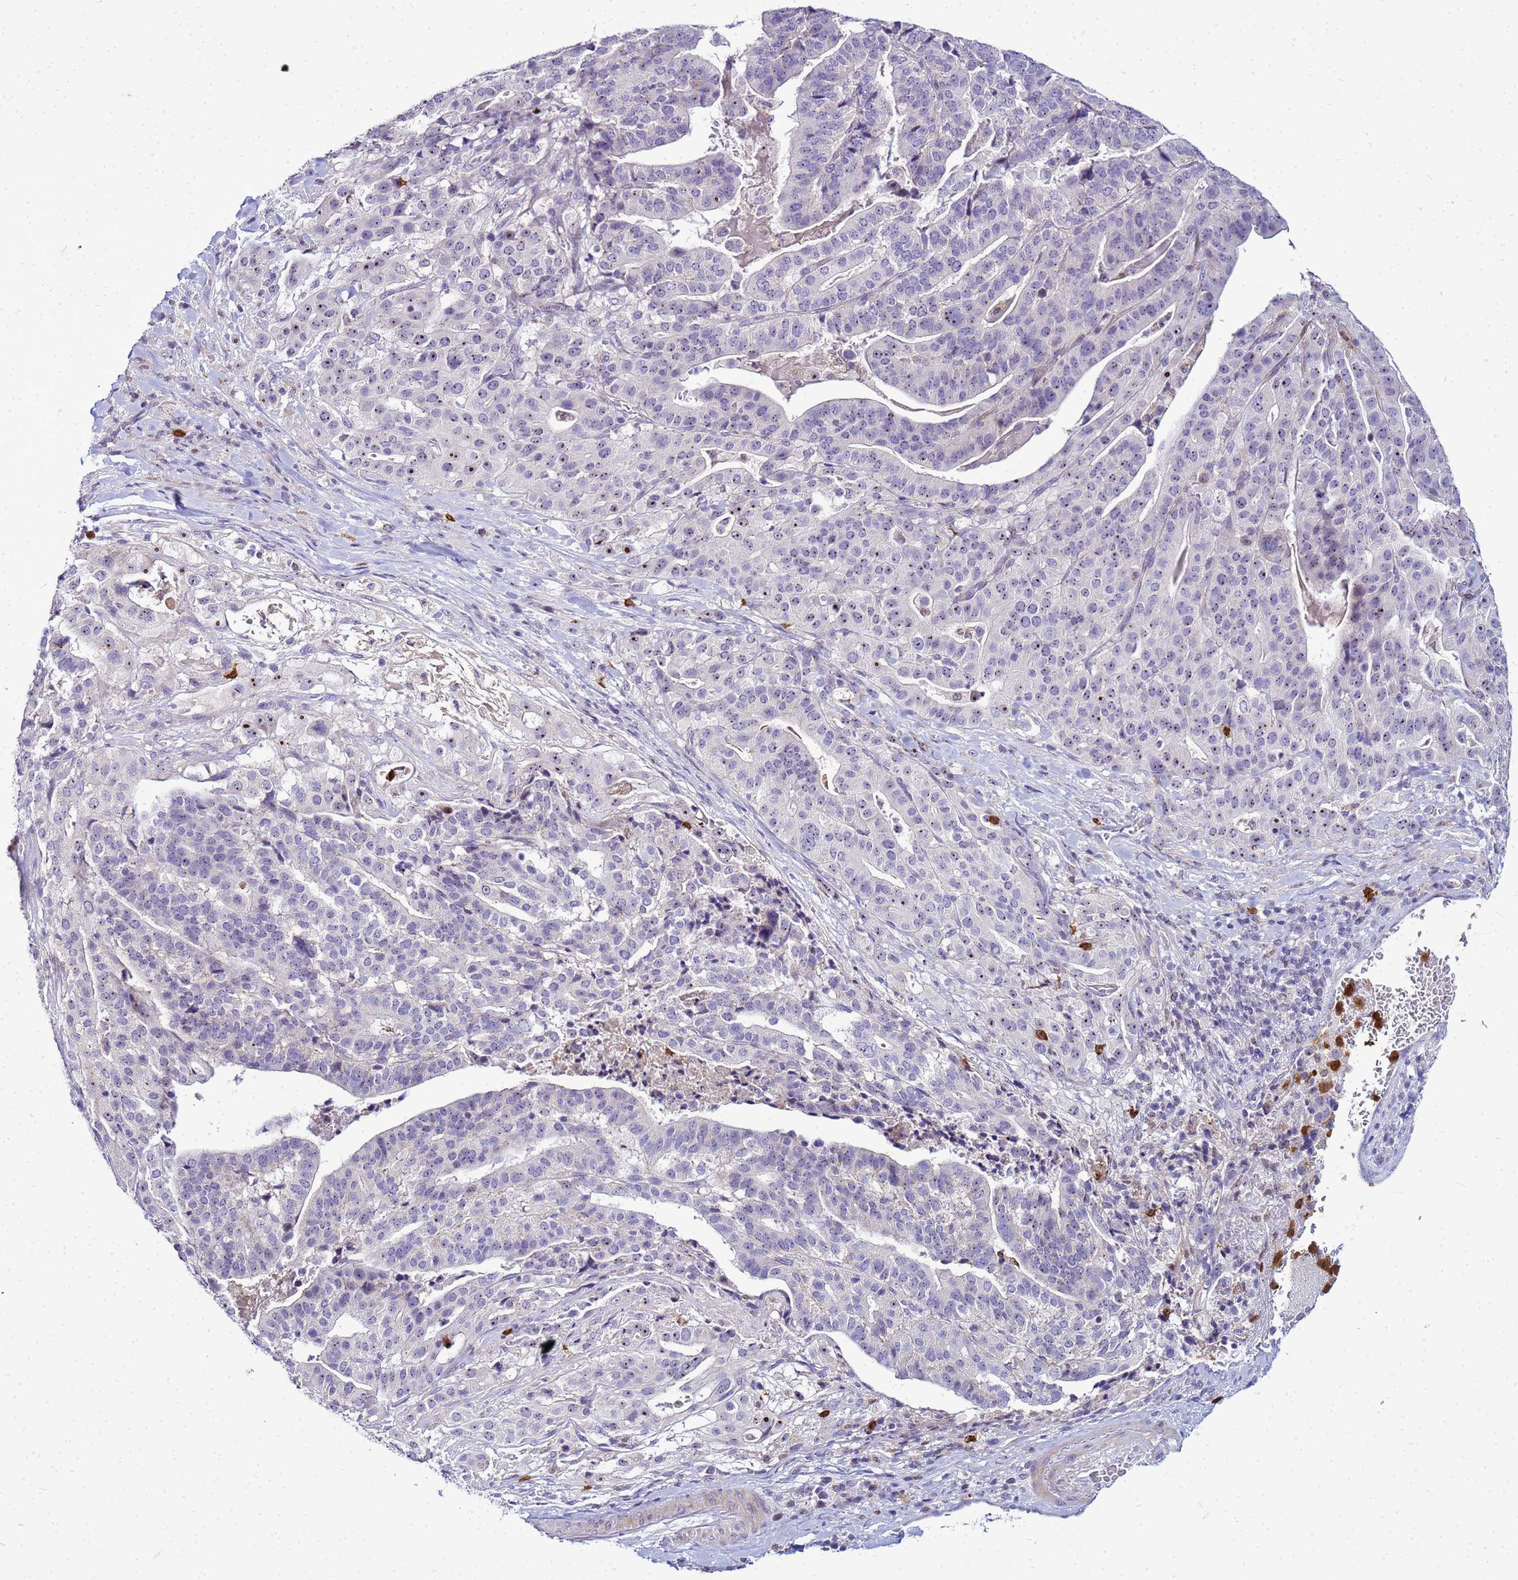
{"staining": {"intensity": "moderate", "quantity": "25%-75%", "location": "nuclear"}, "tissue": "stomach cancer", "cell_type": "Tumor cells", "image_type": "cancer", "snomed": [{"axis": "morphology", "description": "Adenocarcinoma, NOS"}, {"axis": "topography", "description": "Stomach"}], "caption": "Human adenocarcinoma (stomach) stained with a brown dye reveals moderate nuclear positive staining in about 25%-75% of tumor cells.", "gene": "VPS4B", "patient": {"sex": "male", "age": 48}}